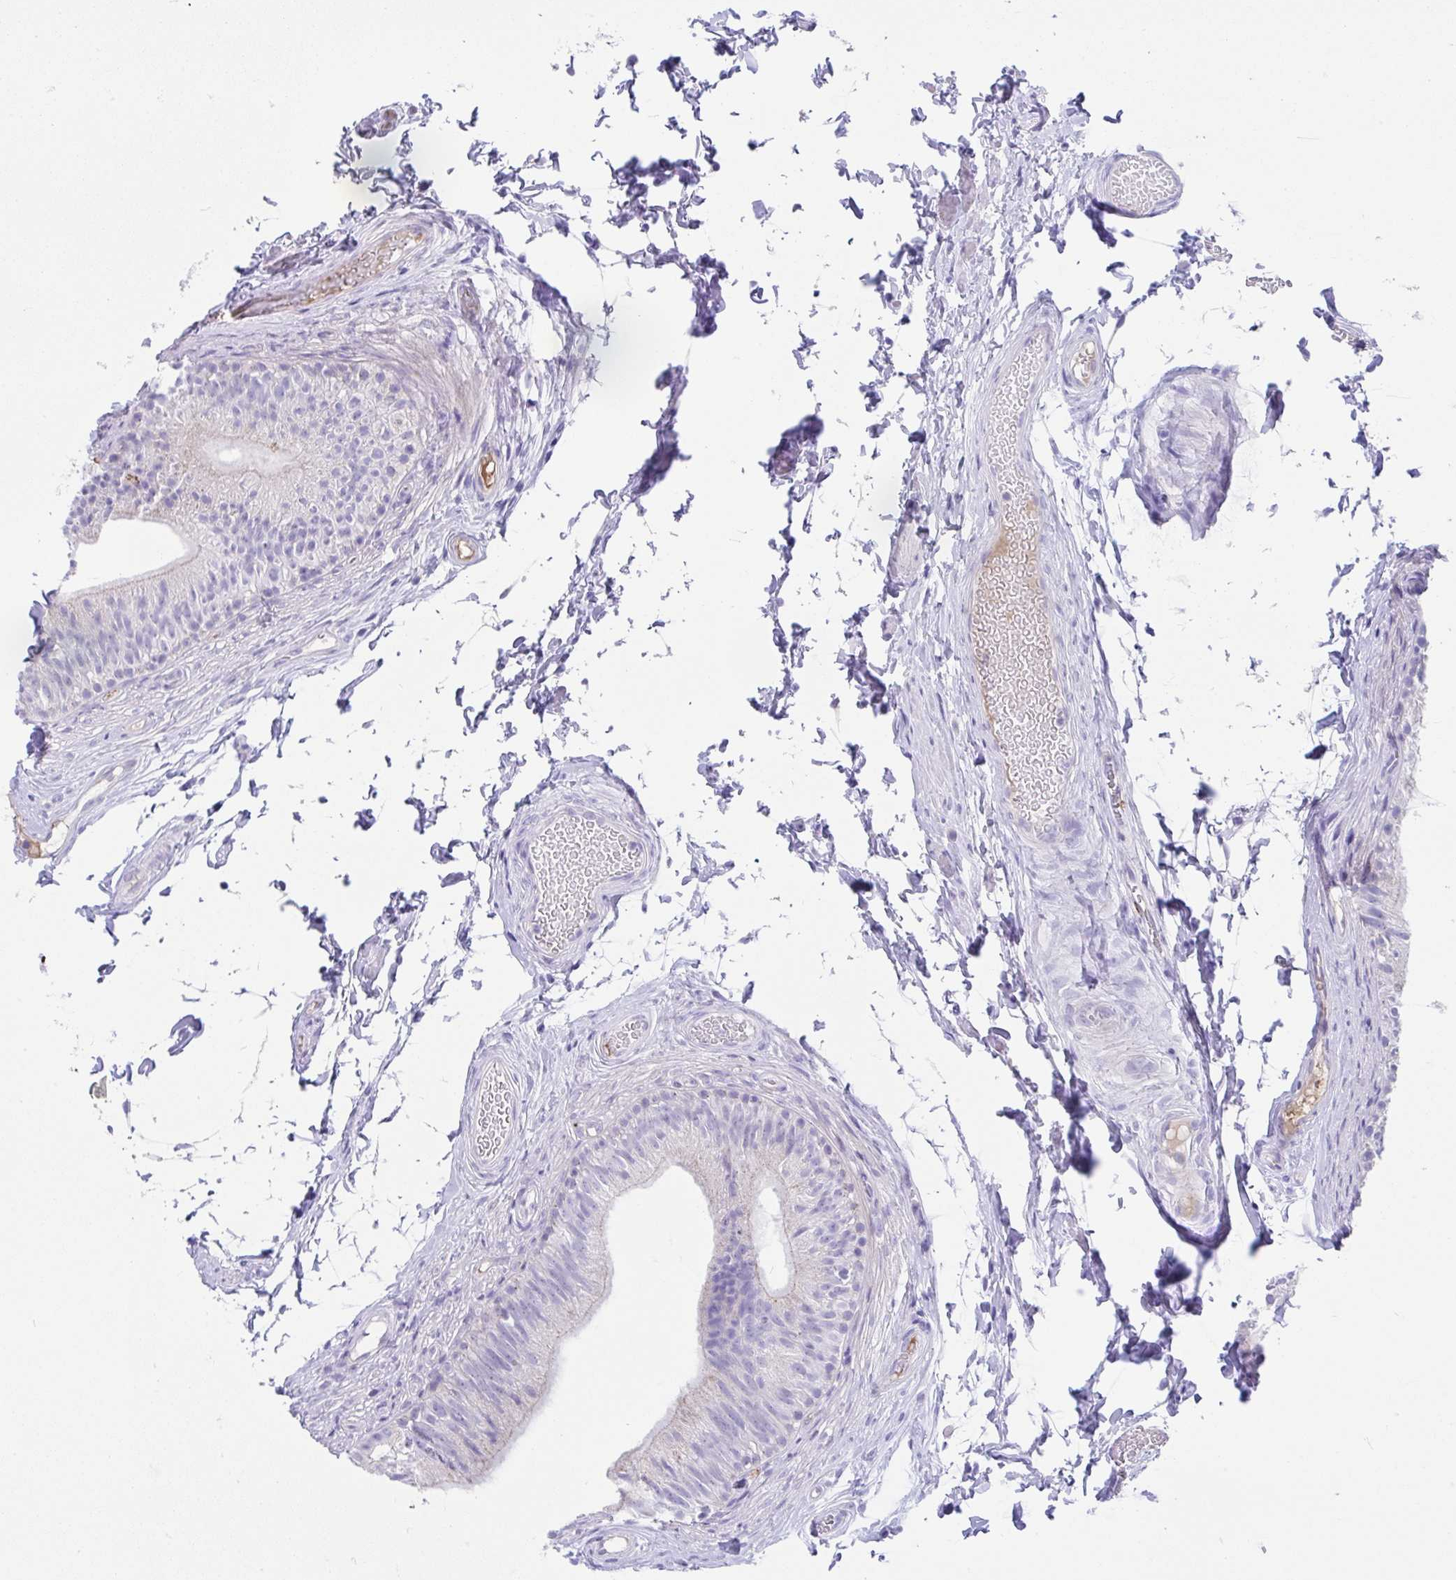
{"staining": {"intensity": "negative", "quantity": "none", "location": "none"}, "tissue": "epididymis", "cell_type": "Glandular cells", "image_type": "normal", "snomed": [{"axis": "morphology", "description": "Normal tissue, NOS"}, {"axis": "topography", "description": "Epididymis, spermatic cord, NOS"}, {"axis": "topography", "description": "Epididymis"}, {"axis": "topography", "description": "Peripheral nerve tissue"}], "caption": "This is an IHC photomicrograph of unremarkable epididymis. There is no positivity in glandular cells.", "gene": "CCSAP", "patient": {"sex": "male", "age": 29}}